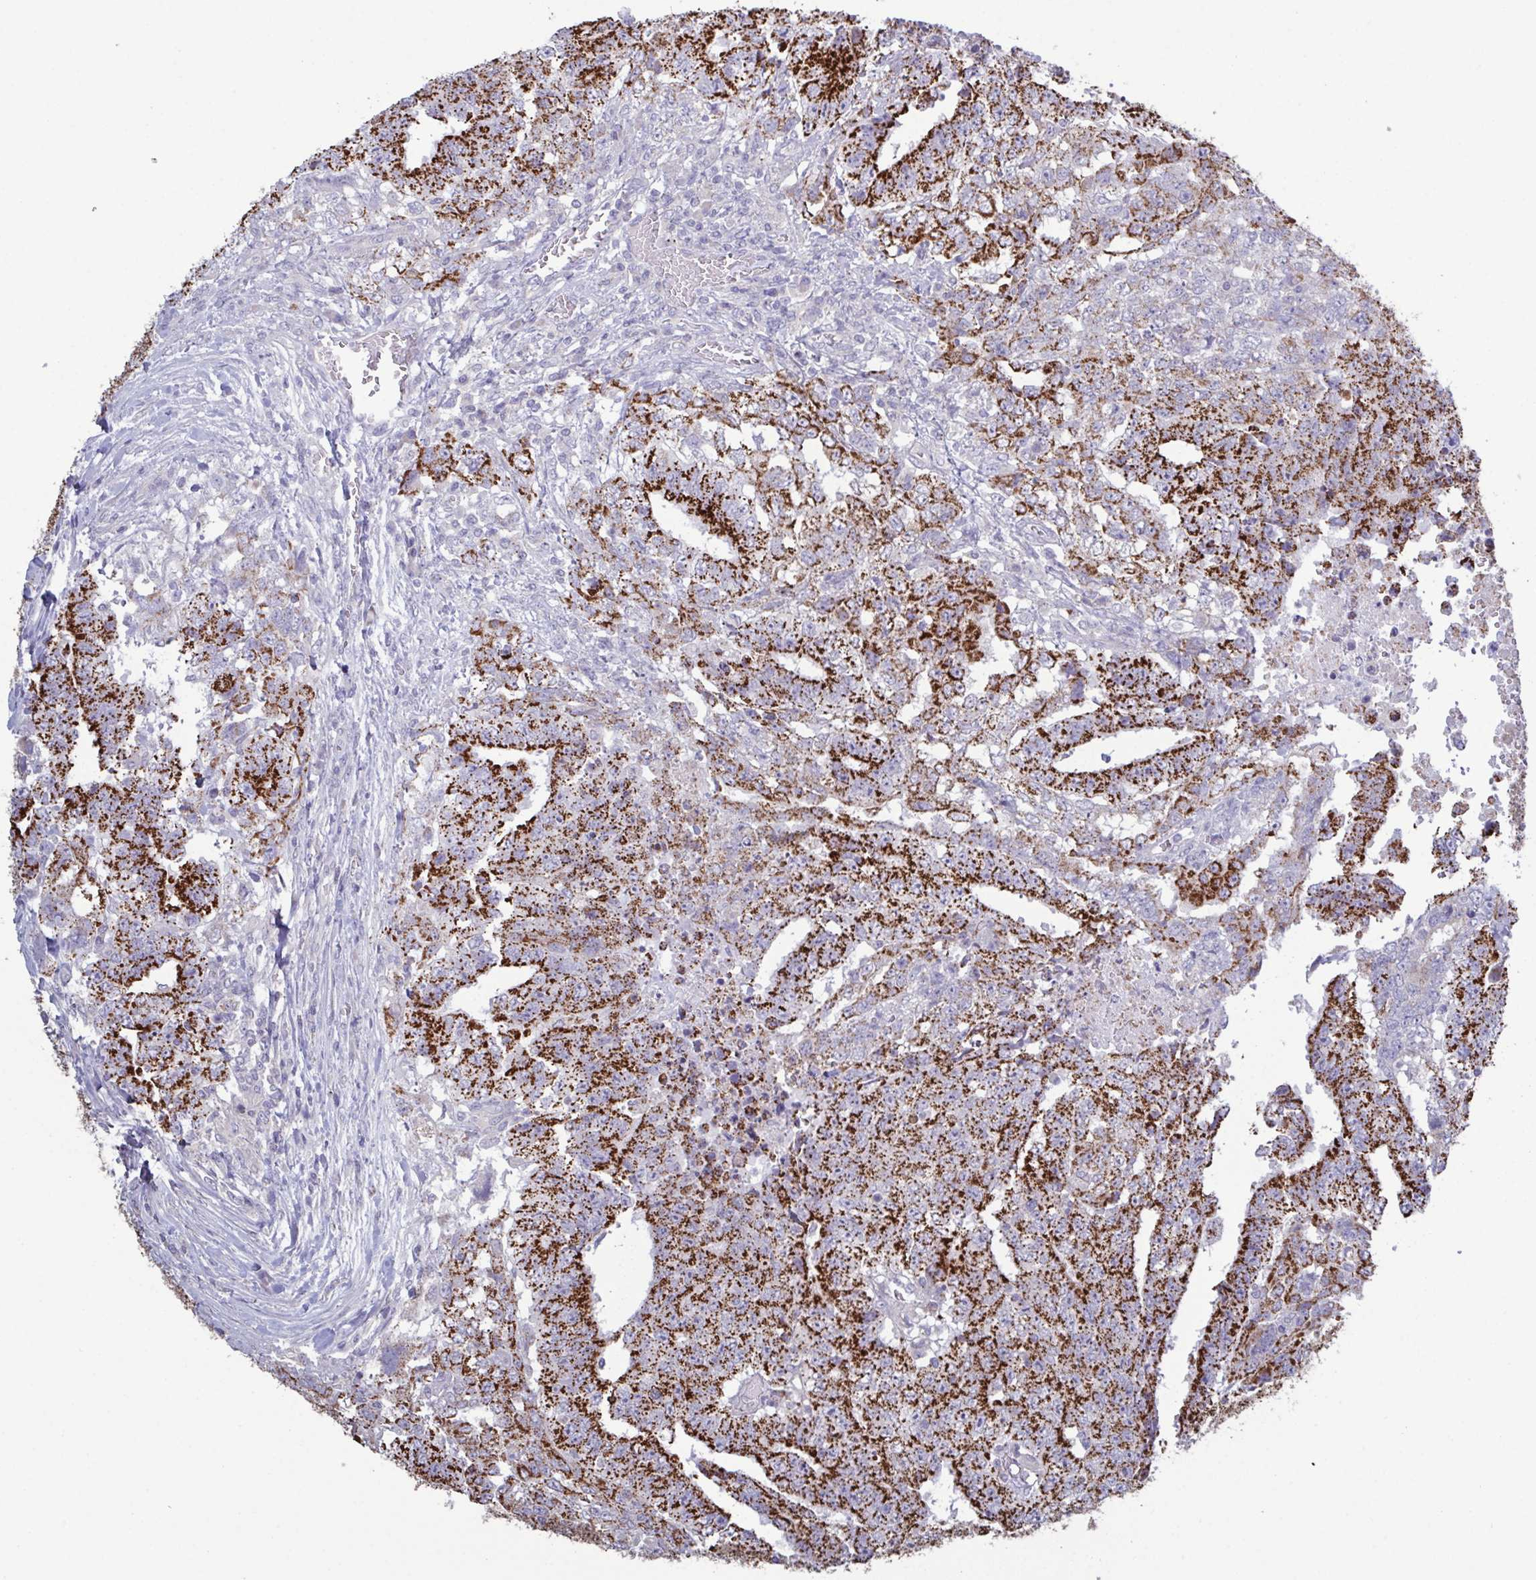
{"staining": {"intensity": "strong", "quantity": ">75%", "location": "cytoplasmic/membranous"}, "tissue": "testis cancer", "cell_type": "Tumor cells", "image_type": "cancer", "snomed": [{"axis": "morphology", "description": "Carcinoma, Embryonal, NOS"}, {"axis": "topography", "description": "Testis"}], "caption": "Protein staining of testis cancer tissue exhibits strong cytoplasmic/membranous positivity in about >75% of tumor cells. The staining is performed using DAB brown chromogen to label protein expression. The nuclei are counter-stained blue using hematoxylin.", "gene": "GLDC", "patient": {"sex": "male", "age": 24}}